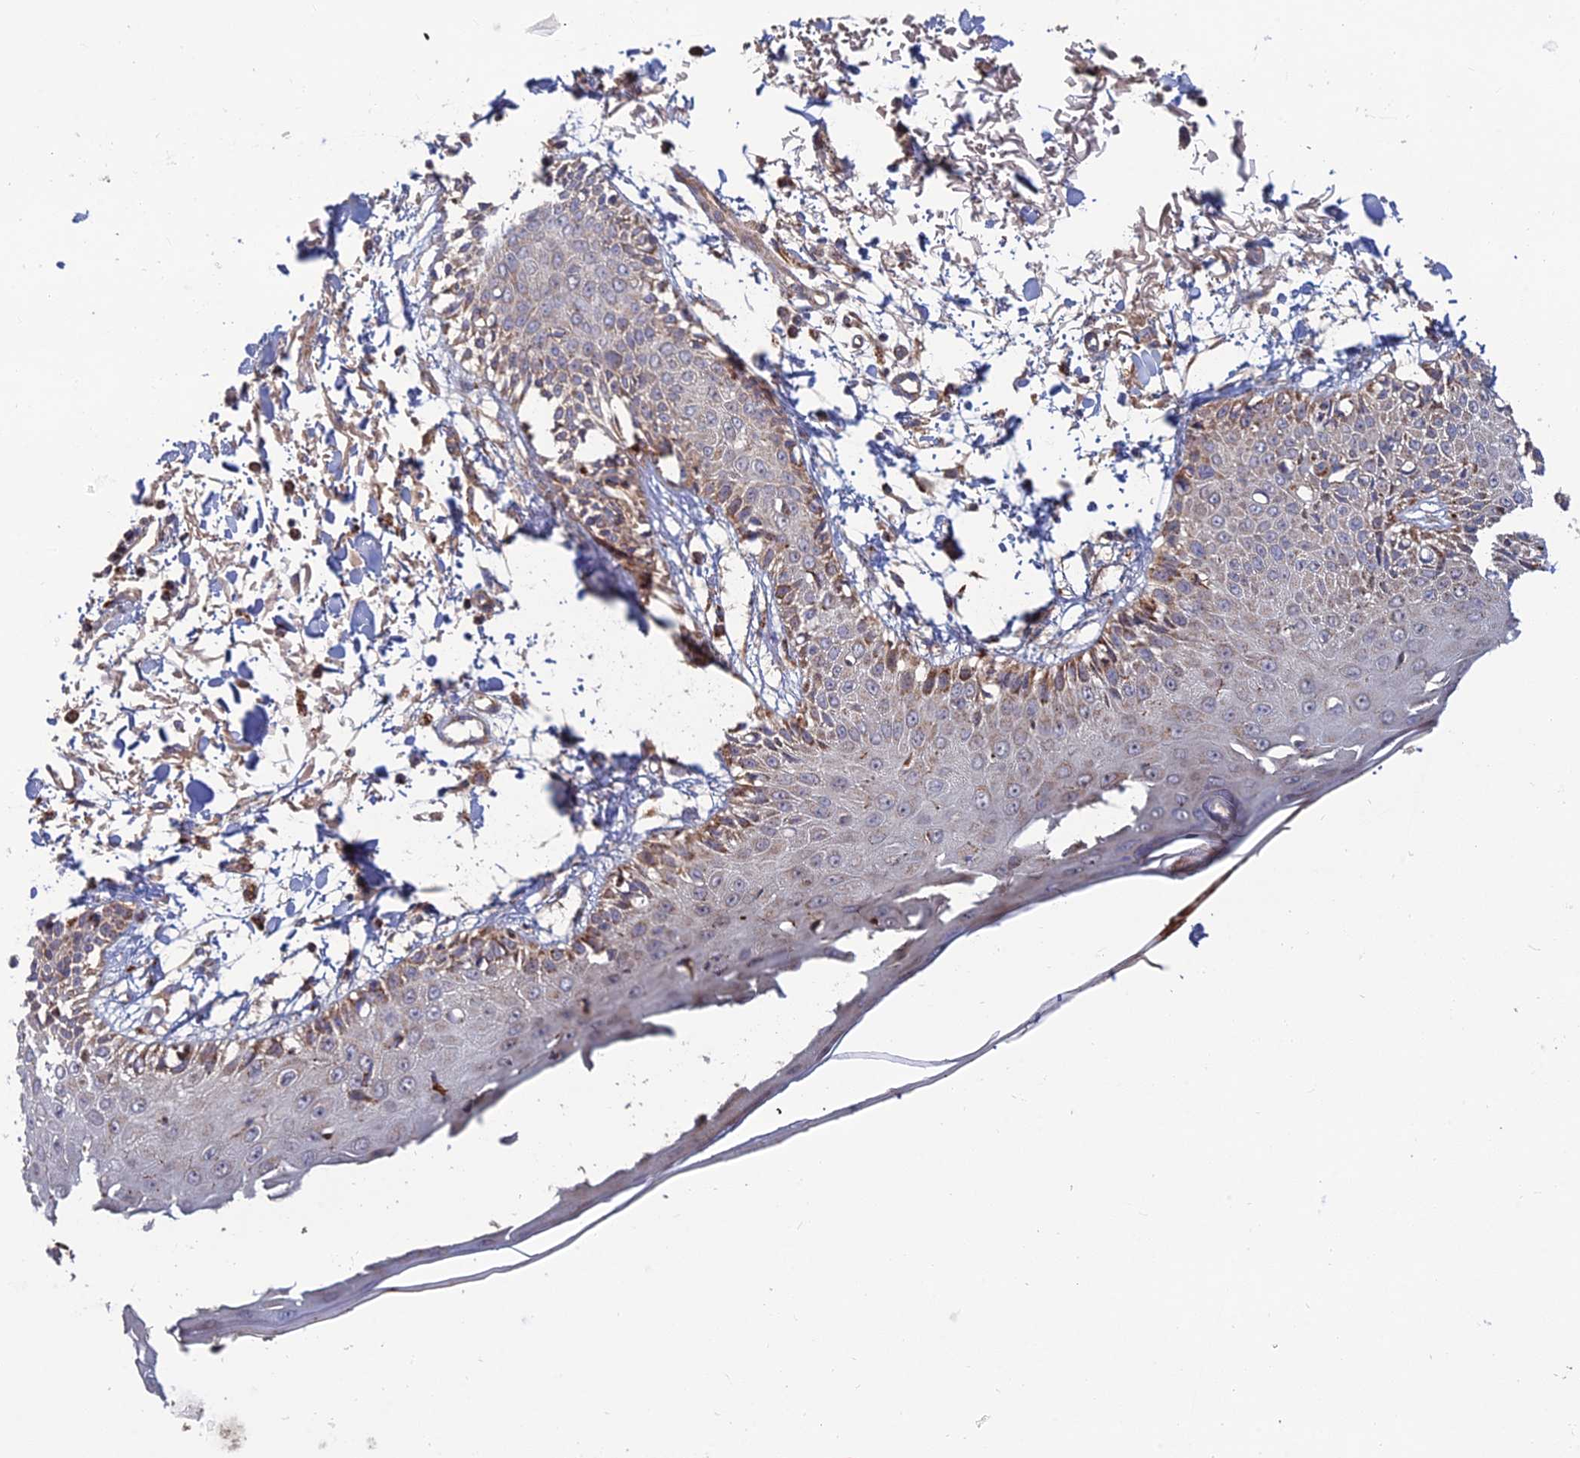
{"staining": {"intensity": "moderate", "quantity": ">75%", "location": "cytoplasmic/membranous"}, "tissue": "skin", "cell_type": "Fibroblasts", "image_type": "normal", "snomed": [{"axis": "morphology", "description": "Normal tissue, NOS"}, {"axis": "morphology", "description": "Squamous cell carcinoma, NOS"}, {"axis": "topography", "description": "Skin"}, {"axis": "topography", "description": "Peripheral nerve tissue"}], "caption": "IHC micrograph of benign human skin stained for a protein (brown), which displays medium levels of moderate cytoplasmic/membranous staining in approximately >75% of fibroblasts.", "gene": "RIC8B", "patient": {"sex": "male", "age": 83}}